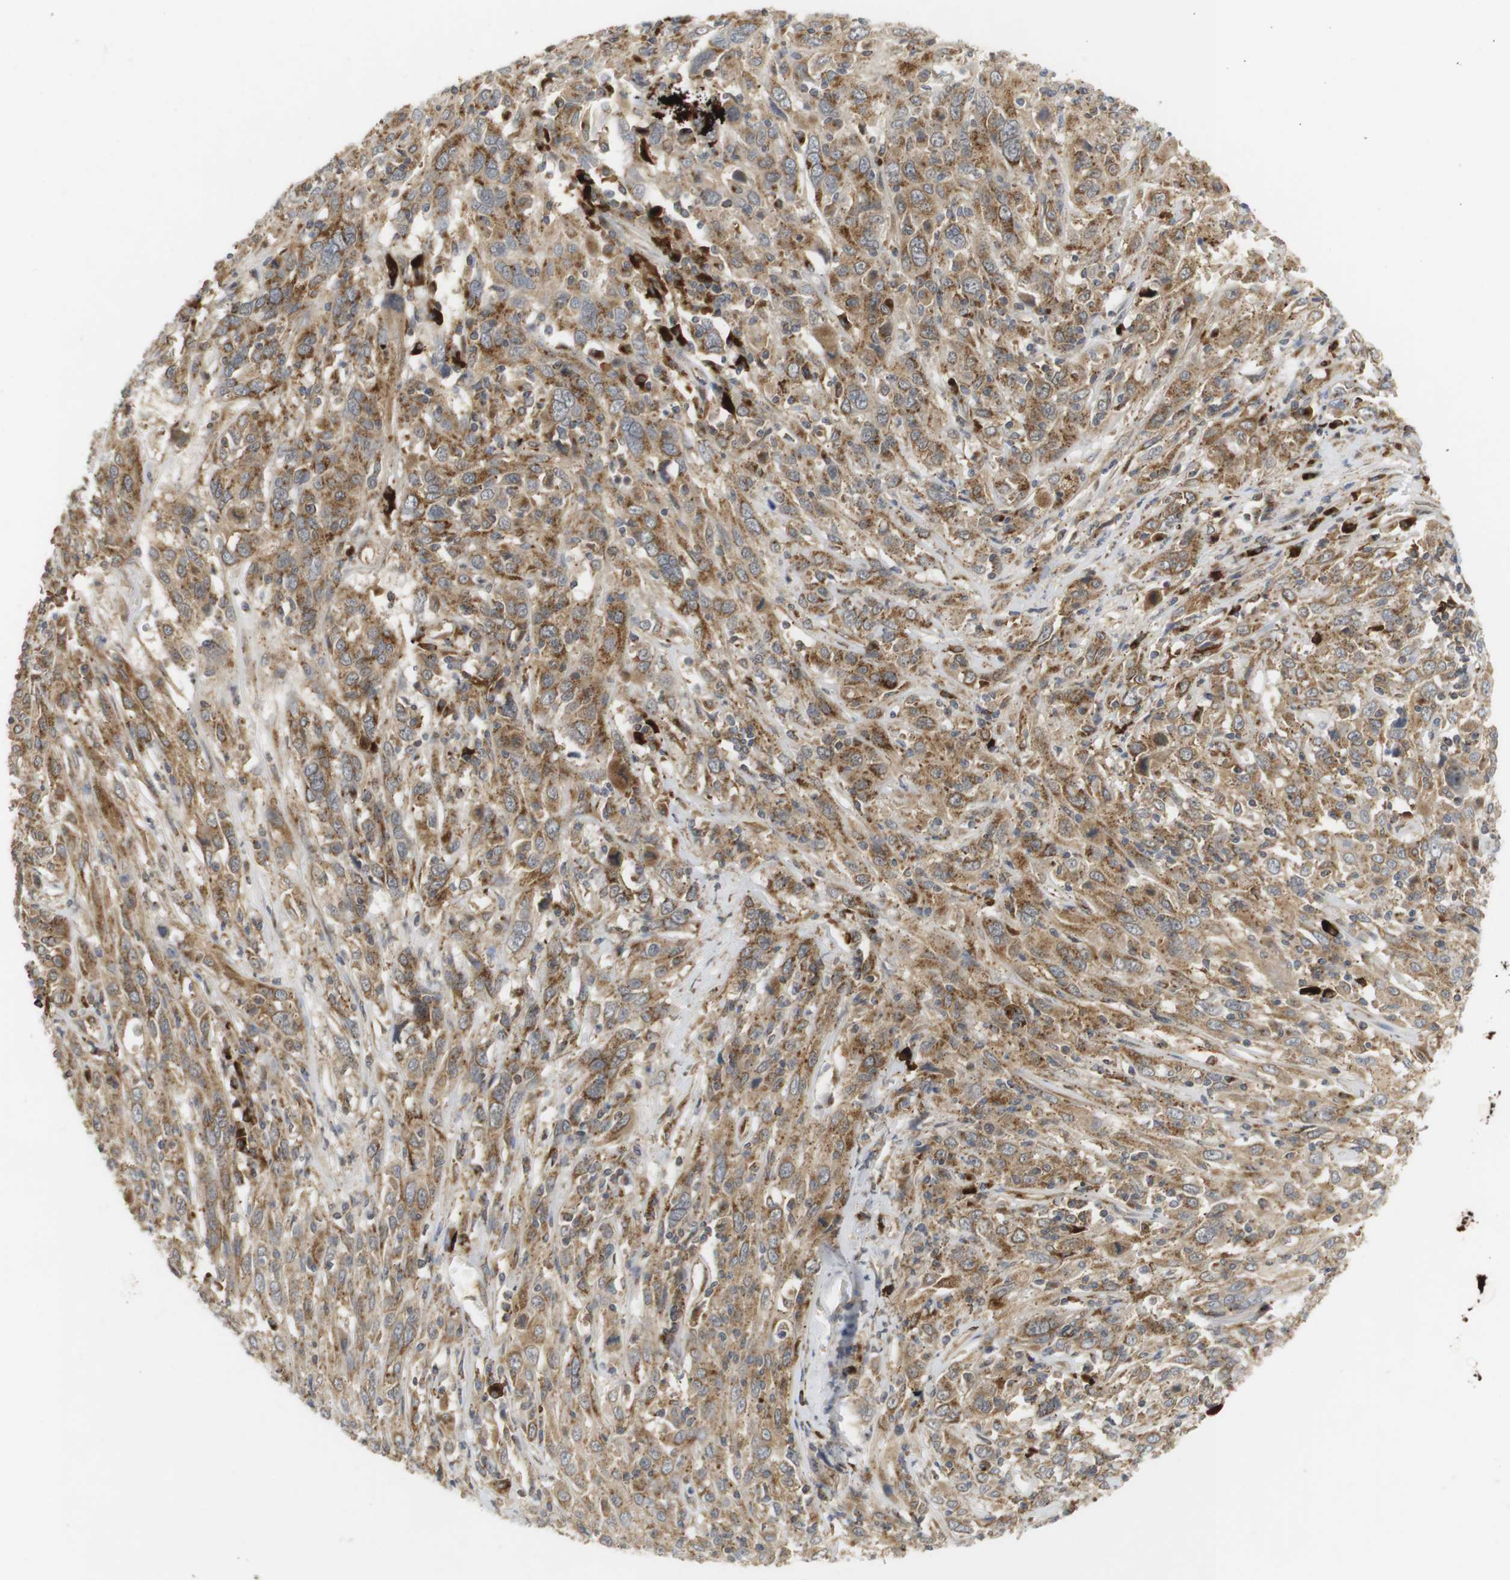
{"staining": {"intensity": "moderate", "quantity": ">75%", "location": "cytoplasmic/membranous"}, "tissue": "cervical cancer", "cell_type": "Tumor cells", "image_type": "cancer", "snomed": [{"axis": "morphology", "description": "Squamous cell carcinoma, NOS"}, {"axis": "topography", "description": "Cervix"}], "caption": "A brown stain labels moderate cytoplasmic/membranous expression of a protein in squamous cell carcinoma (cervical) tumor cells.", "gene": "ZFPL1", "patient": {"sex": "female", "age": 46}}